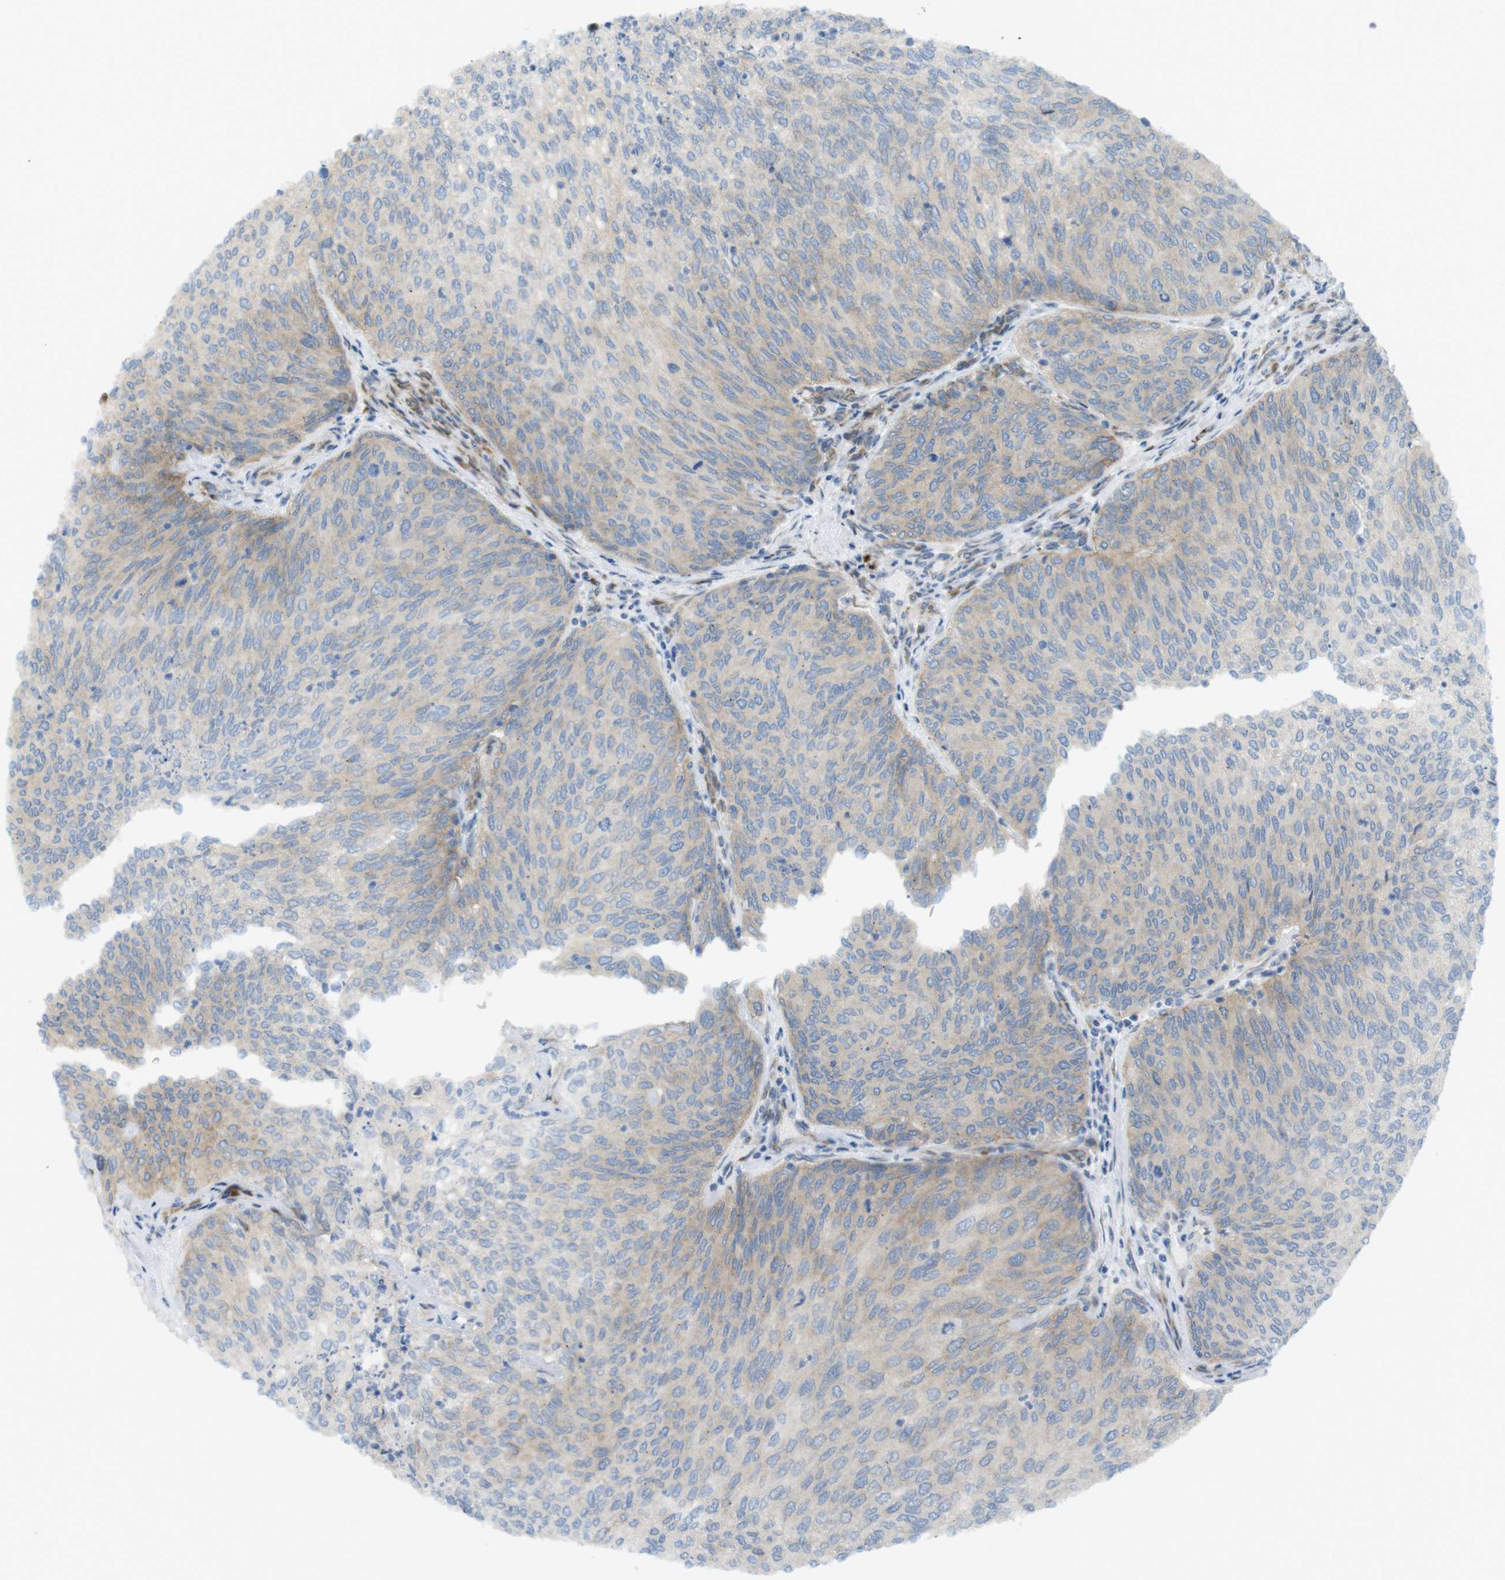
{"staining": {"intensity": "moderate", "quantity": "25%-75%", "location": "cytoplasmic/membranous"}, "tissue": "urothelial cancer", "cell_type": "Tumor cells", "image_type": "cancer", "snomed": [{"axis": "morphology", "description": "Urothelial carcinoma, Low grade"}, {"axis": "topography", "description": "Urinary bladder"}], "caption": "Urothelial carcinoma (low-grade) stained for a protein (brown) exhibits moderate cytoplasmic/membranous positive positivity in approximately 25%-75% of tumor cells.", "gene": "GJC3", "patient": {"sex": "female", "age": 79}}